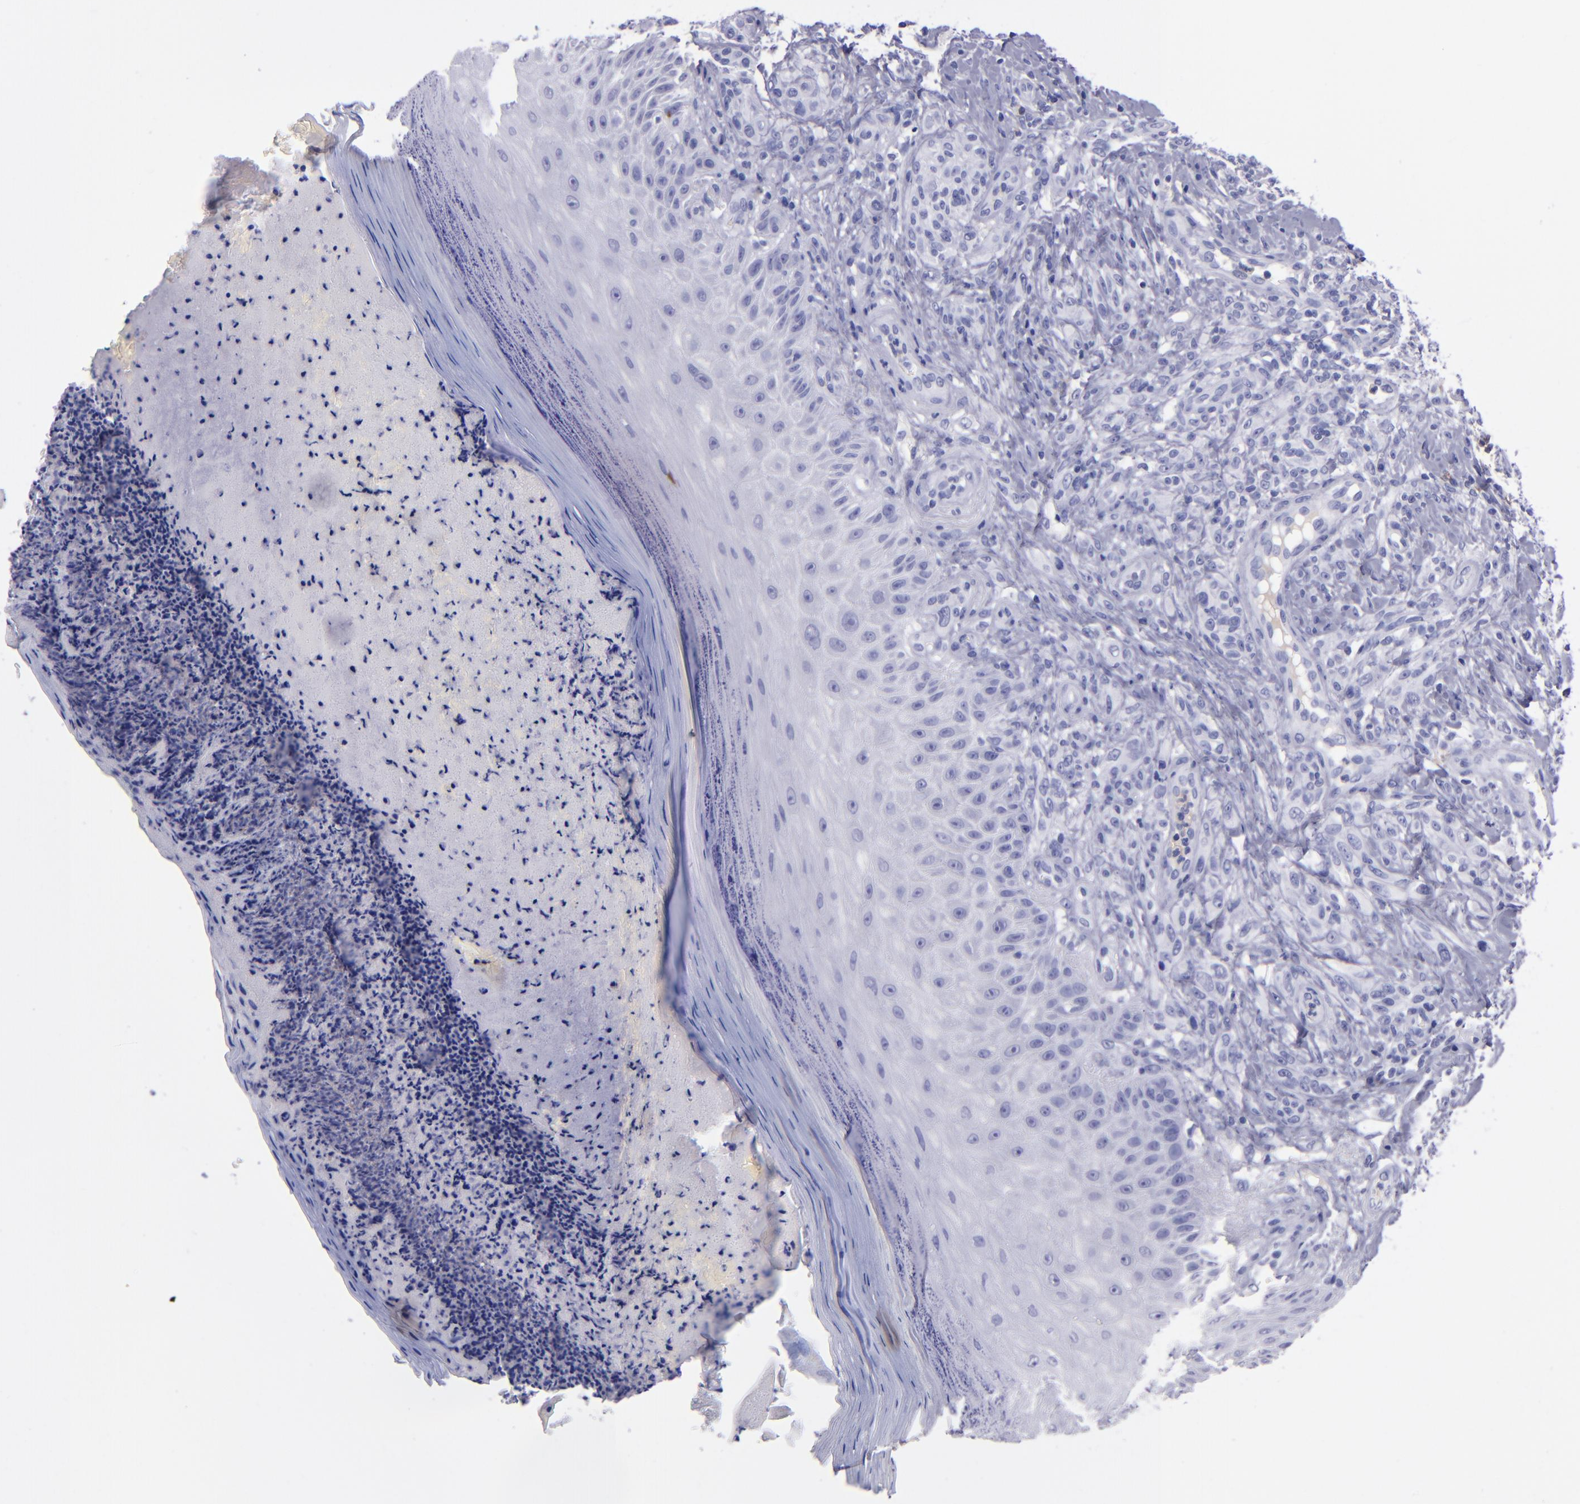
{"staining": {"intensity": "negative", "quantity": "none", "location": "none"}, "tissue": "melanoma", "cell_type": "Tumor cells", "image_type": "cancer", "snomed": [{"axis": "morphology", "description": "Malignant melanoma, NOS"}, {"axis": "topography", "description": "Skin"}], "caption": "This image is of melanoma stained with IHC to label a protein in brown with the nuclei are counter-stained blue. There is no staining in tumor cells.", "gene": "CD37", "patient": {"sex": "male", "age": 57}}